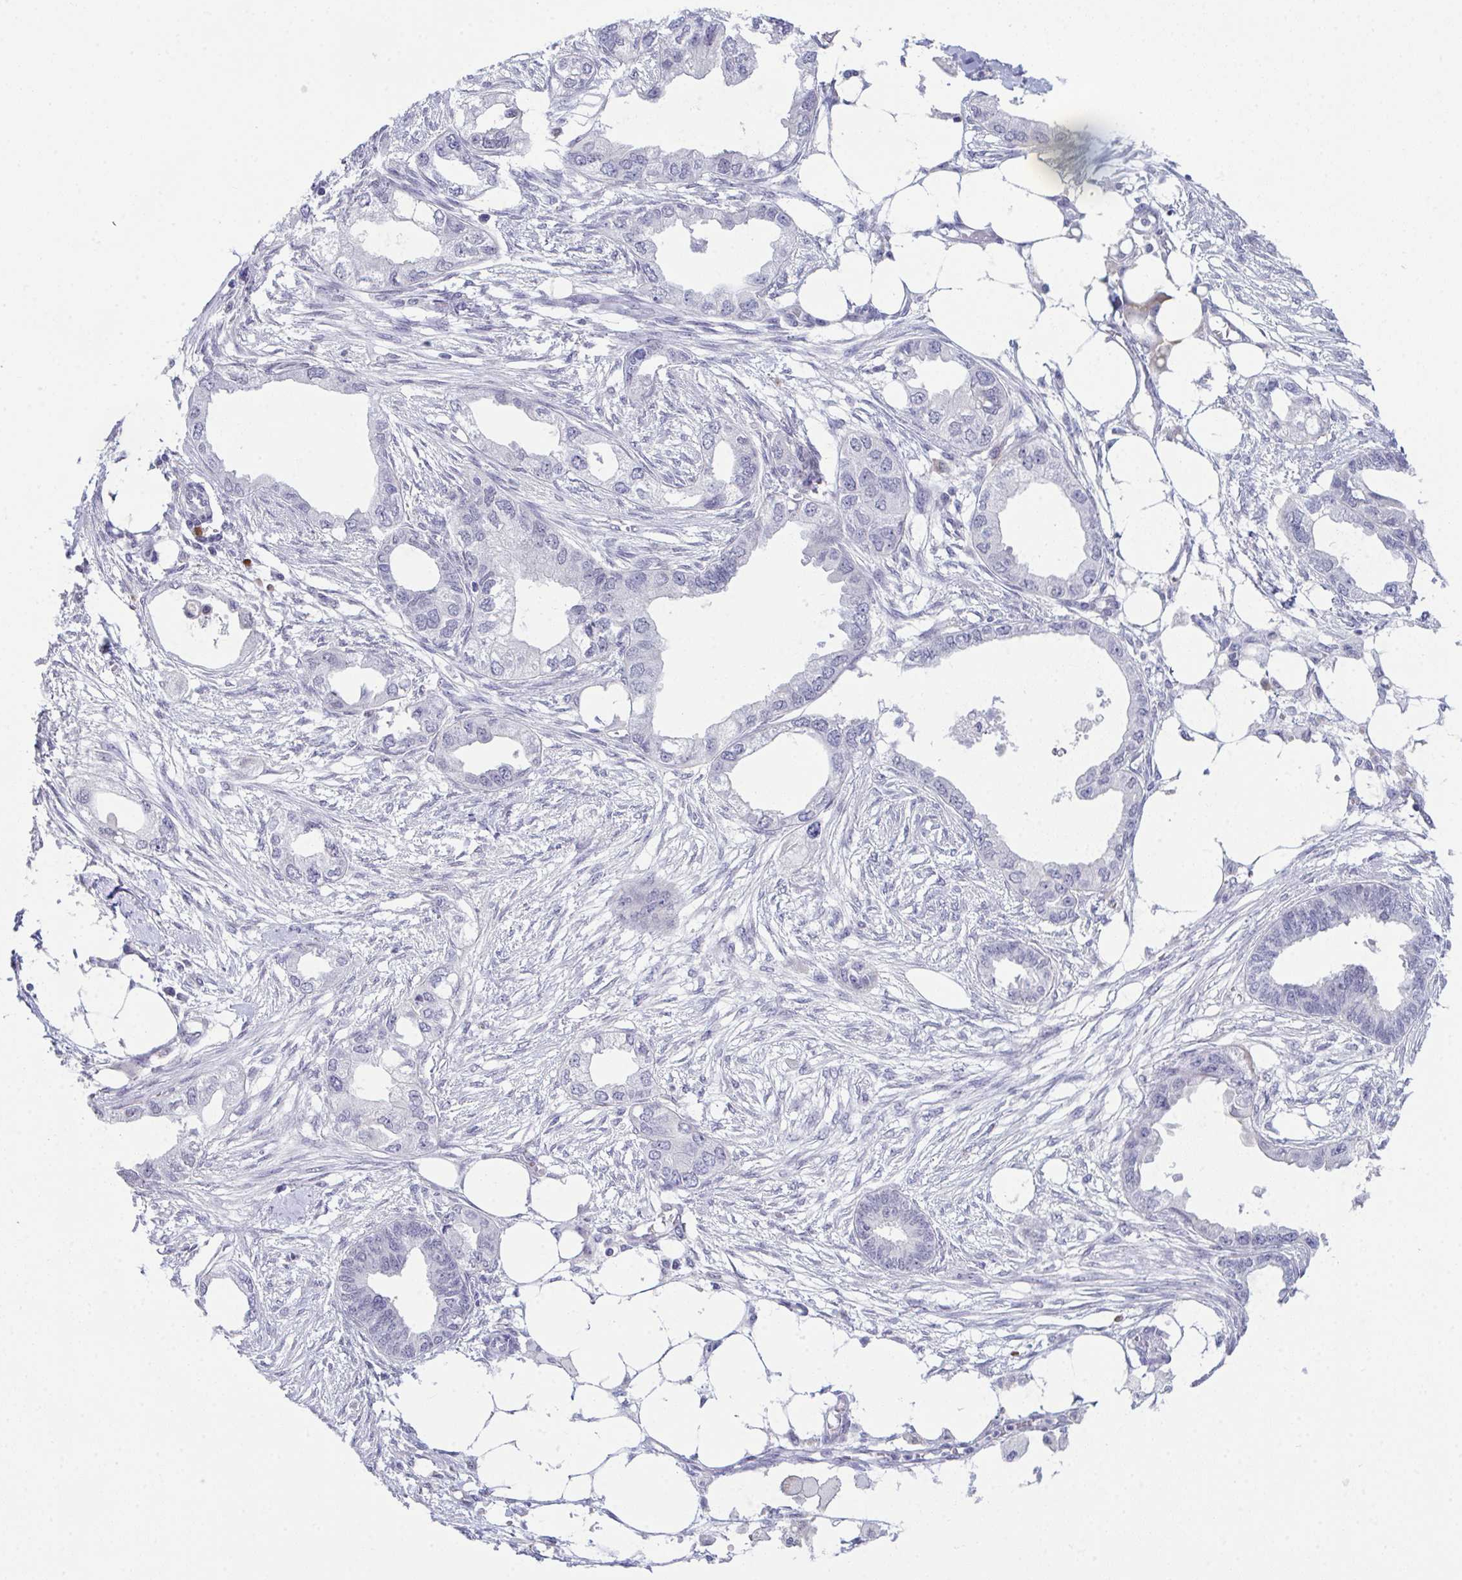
{"staining": {"intensity": "negative", "quantity": "none", "location": "none"}, "tissue": "endometrial cancer", "cell_type": "Tumor cells", "image_type": "cancer", "snomed": [{"axis": "morphology", "description": "Adenocarcinoma, NOS"}, {"axis": "morphology", "description": "Adenocarcinoma, metastatic, NOS"}, {"axis": "topography", "description": "Adipose tissue"}, {"axis": "topography", "description": "Endometrium"}], "caption": "Immunohistochemistry of human metastatic adenocarcinoma (endometrial) demonstrates no positivity in tumor cells.", "gene": "ATP6V0D2", "patient": {"sex": "female", "age": 67}}